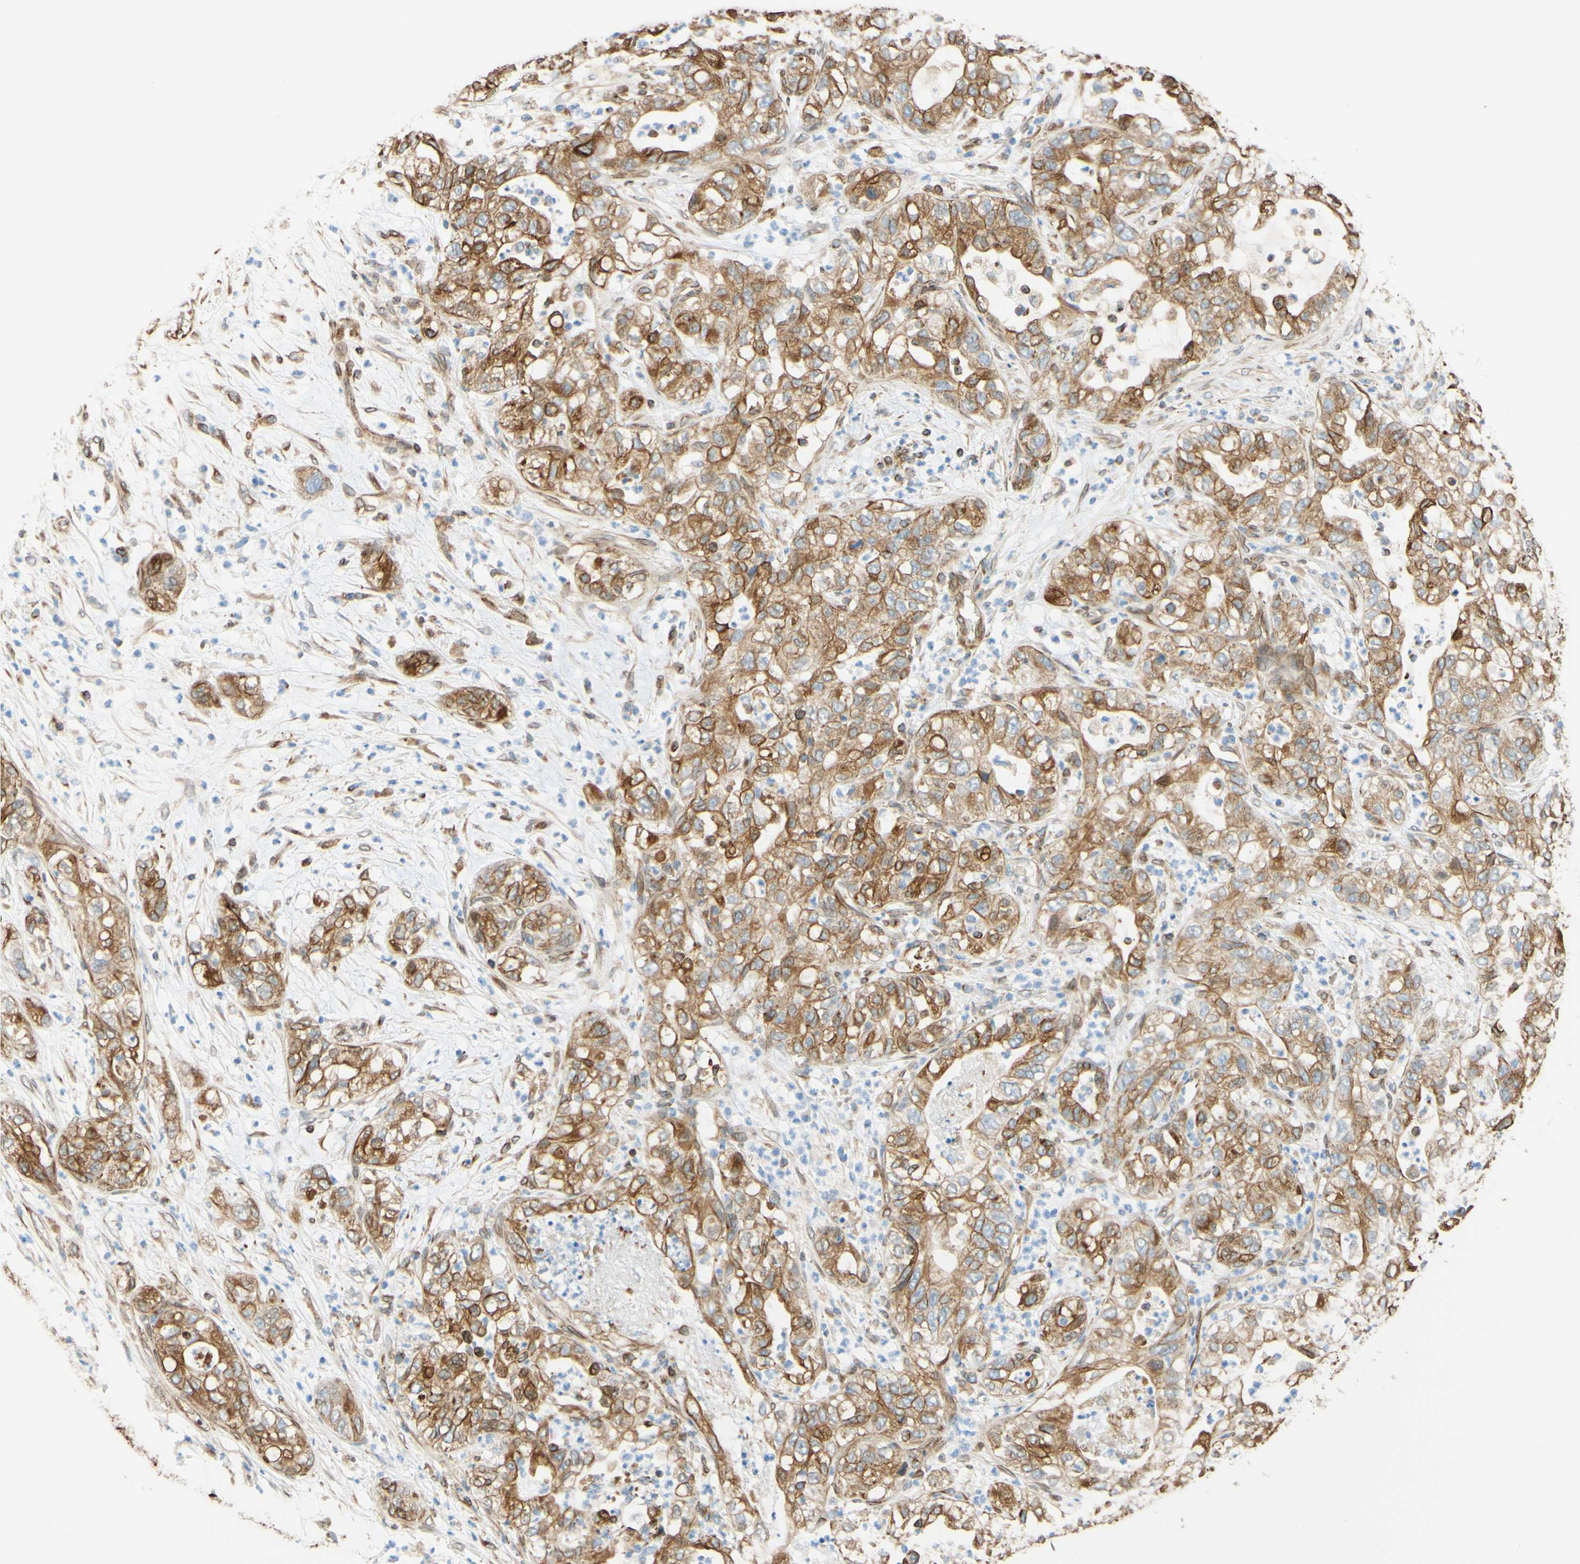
{"staining": {"intensity": "moderate", "quantity": ">75%", "location": "cytoplasmic/membranous"}, "tissue": "pancreatic cancer", "cell_type": "Tumor cells", "image_type": "cancer", "snomed": [{"axis": "morphology", "description": "Adenocarcinoma, NOS"}, {"axis": "topography", "description": "Pancreas"}], "caption": "Immunohistochemistry staining of pancreatic adenocarcinoma, which demonstrates medium levels of moderate cytoplasmic/membranous staining in approximately >75% of tumor cells indicating moderate cytoplasmic/membranous protein expression. The staining was performed using DAB (brown) for protein detection and nuclei were counterstained in hematoxylin (blue).", "gene": "ENDOD1", "patient": {"sex": "female", "age": 78}}